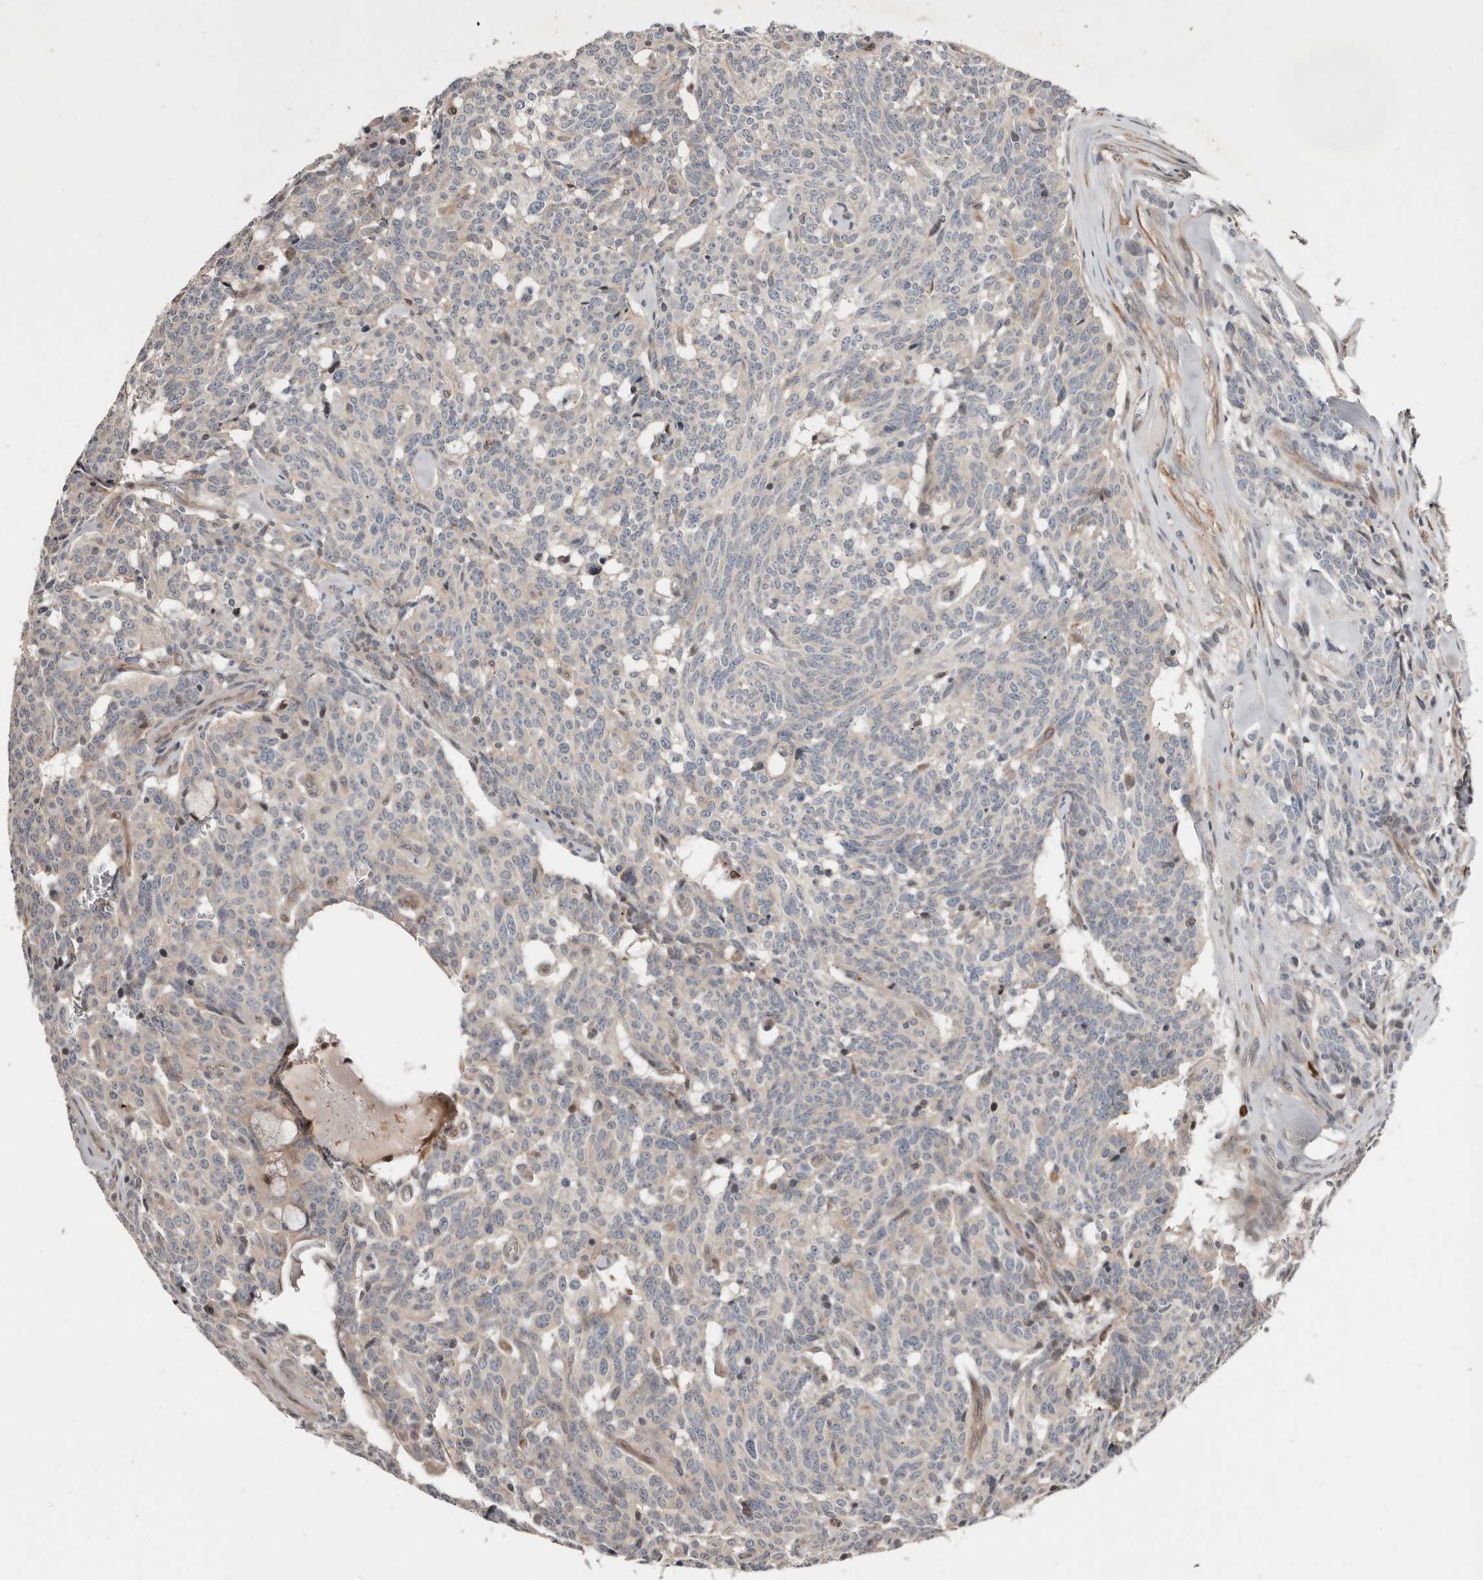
{"staining": {"intensity": "negative", "quantity": "none", "location": "none"}, "tissue": "carcinoid", "cell_type": "Tumor cells", "image_type": "cancer", "snomed": [{"axis": "morphology", "description": "Carcinoid, malignant, NOS"}, {"axis": "topography", "description": "Lung"}], "caption": "Immunohistochemical staining of human carcinoid (malignant) displays no significant positivity in tumor cells. (Brightfield microscopy of DAB immunohistochemistry (IHC) at high magnification).", "gene": "SMYD4", "patient": {"sex": "female", "age": 46}}